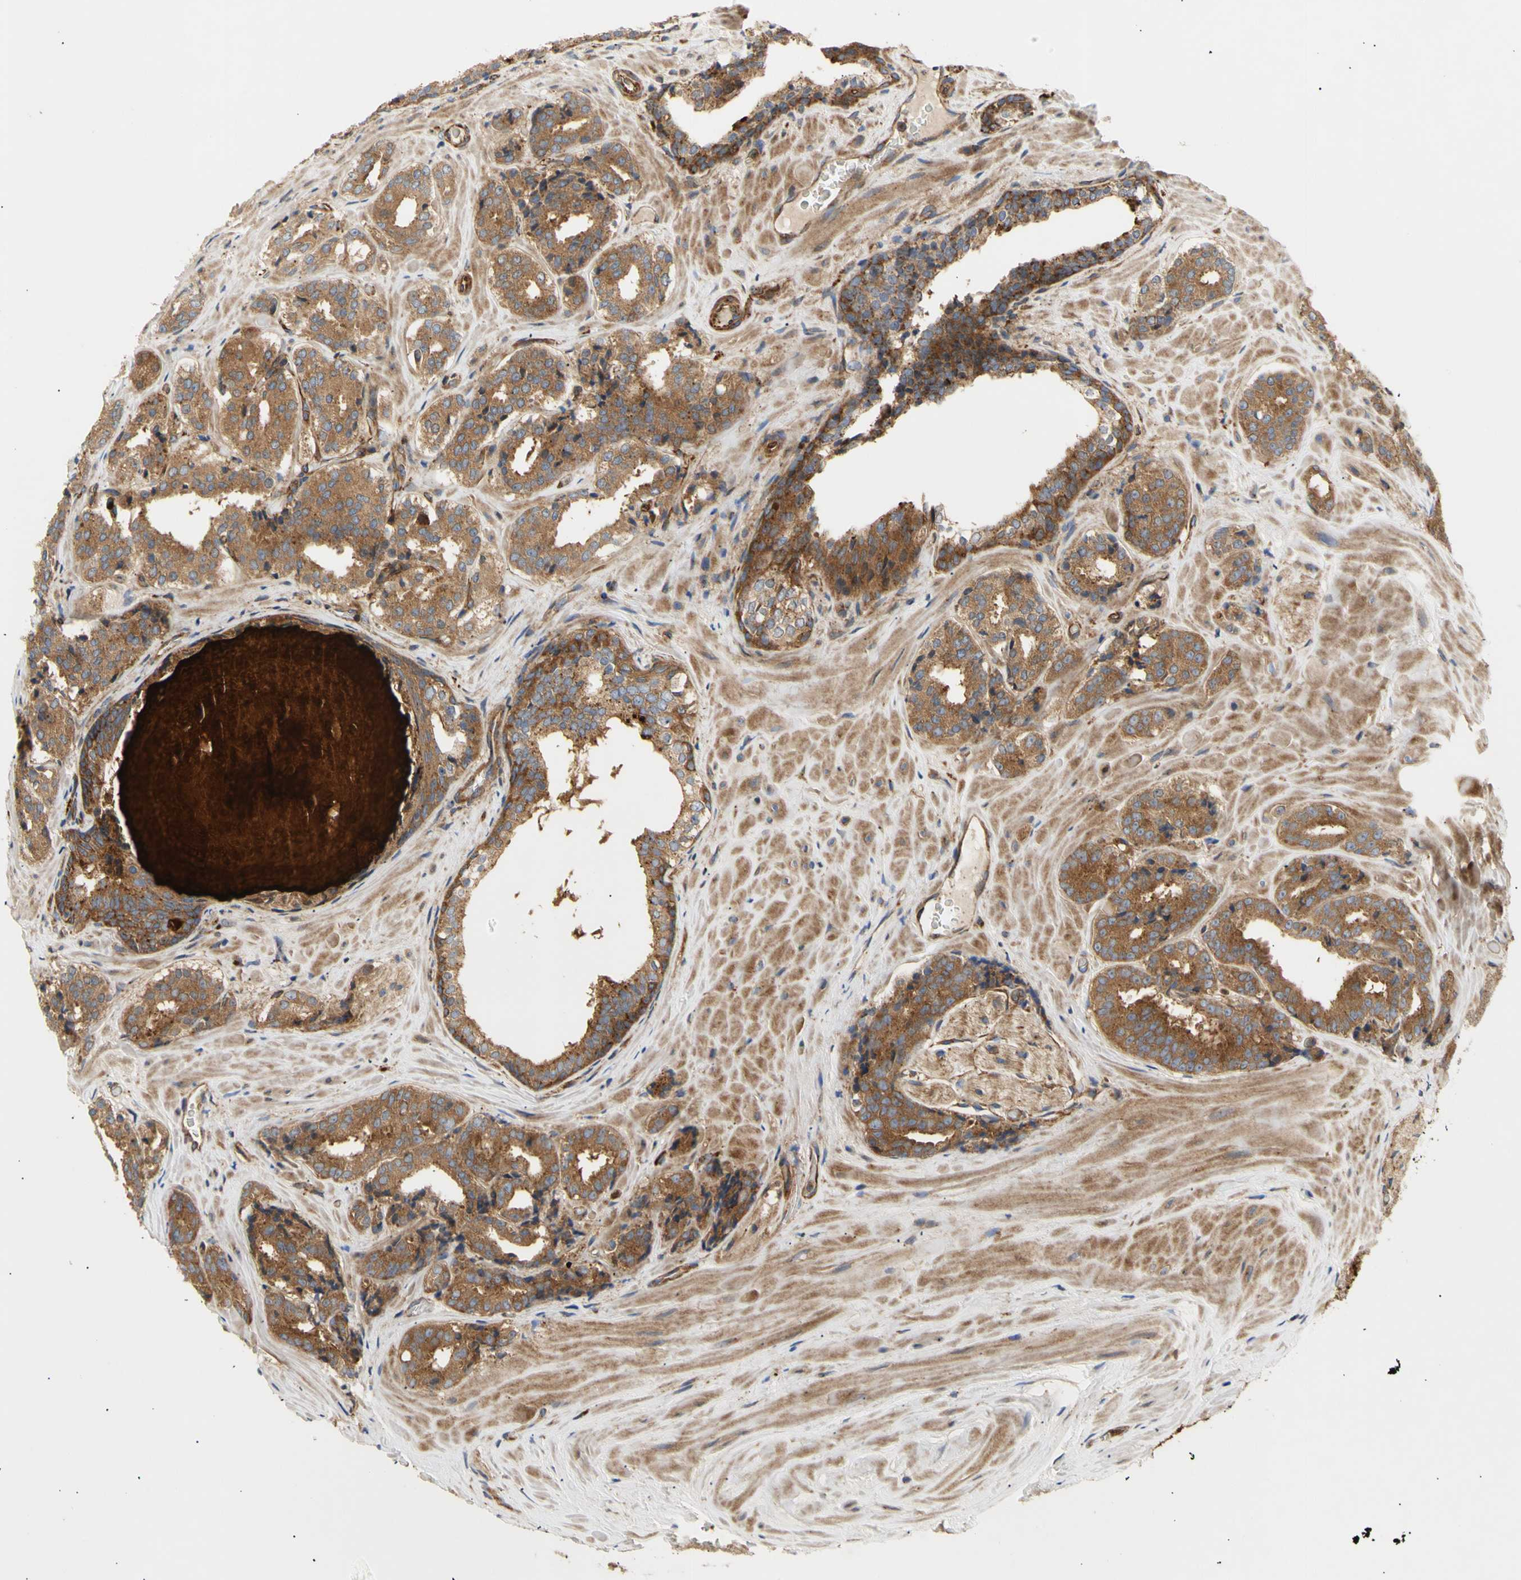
{"staining": {"intensity": "moderate", "quantity": ">75%", "location": "cytoplasmic/membranous"}, "tissue": "prostate cancer", "cell_type": "Tumor cells", "image_type": "cancer", "snomed": [{"axis": "morphology", "description": "Adenocarcinoma, High grade"}, {"axis": "topography", "description": "Prostate"}], "caption": "Protein analysis of prostate cancer tissue reveals moderate cytoplasmic/membranous positivity in about >75% of tumor cells. (DAB (3,3'-diaminobenzidine) = brown stain, brightfield microscopy at high magnification).", "gene": "TUBG2", "patient": {"sex": "male", "age": 60}}